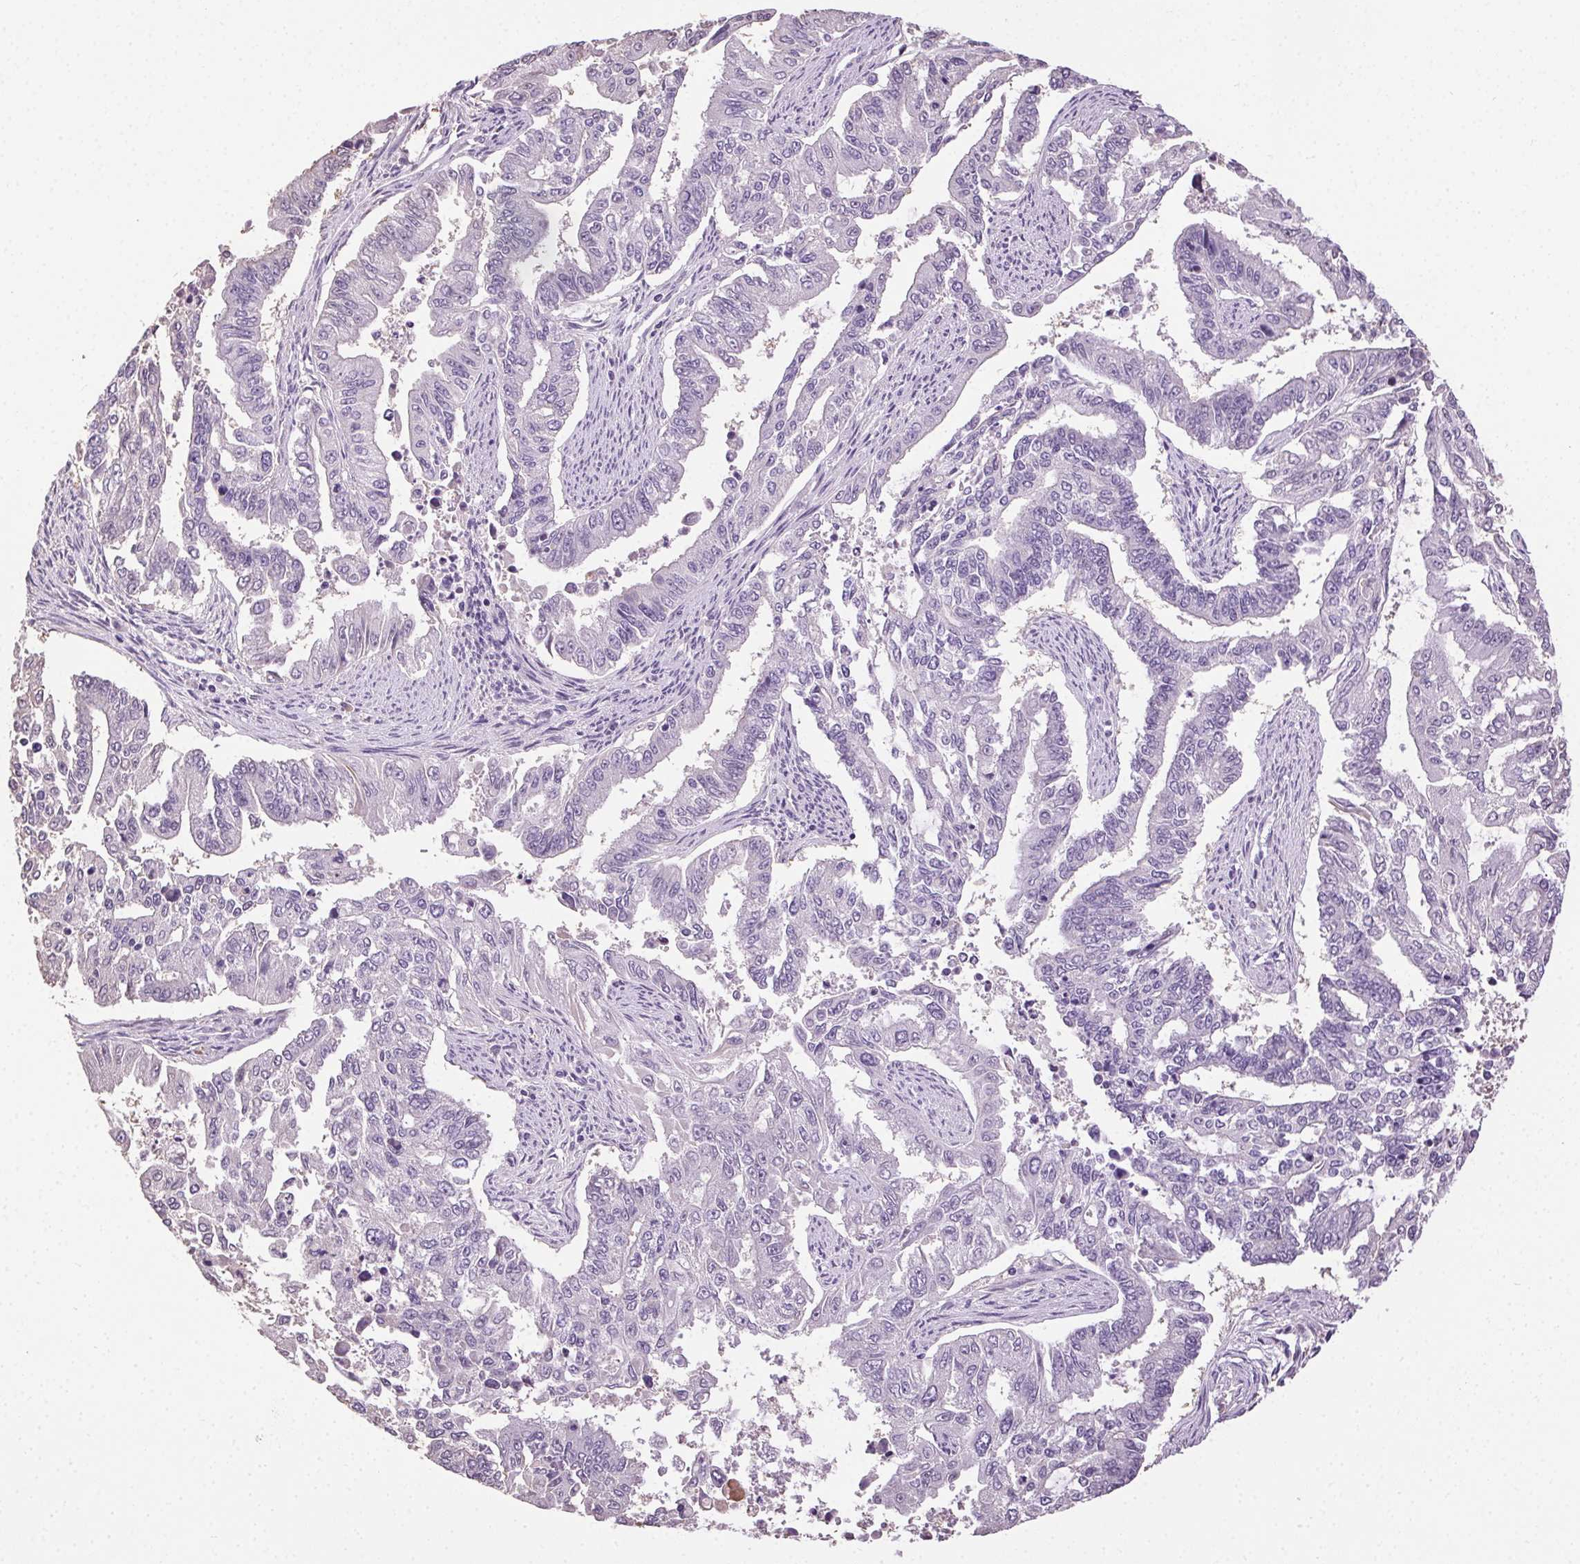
{"staining": {"intensity": "negative", "quantity": "none", "location": "none"}, "tissue": "endometrial cancer", "cell_type": "Tumor cells", "image_type": "cancer", "snomed": [{"axis": "morphology", "description": "Adenocarcinoma, NOS"}, {"axis": "topography", "description": "Uterus"}], "caption": "Protein analysis of endometrial adenocarcinoma displays no significant positivity in tumor cells.", "gene": "SYCE2", "patient": {"sex": "female", "age": 59}}